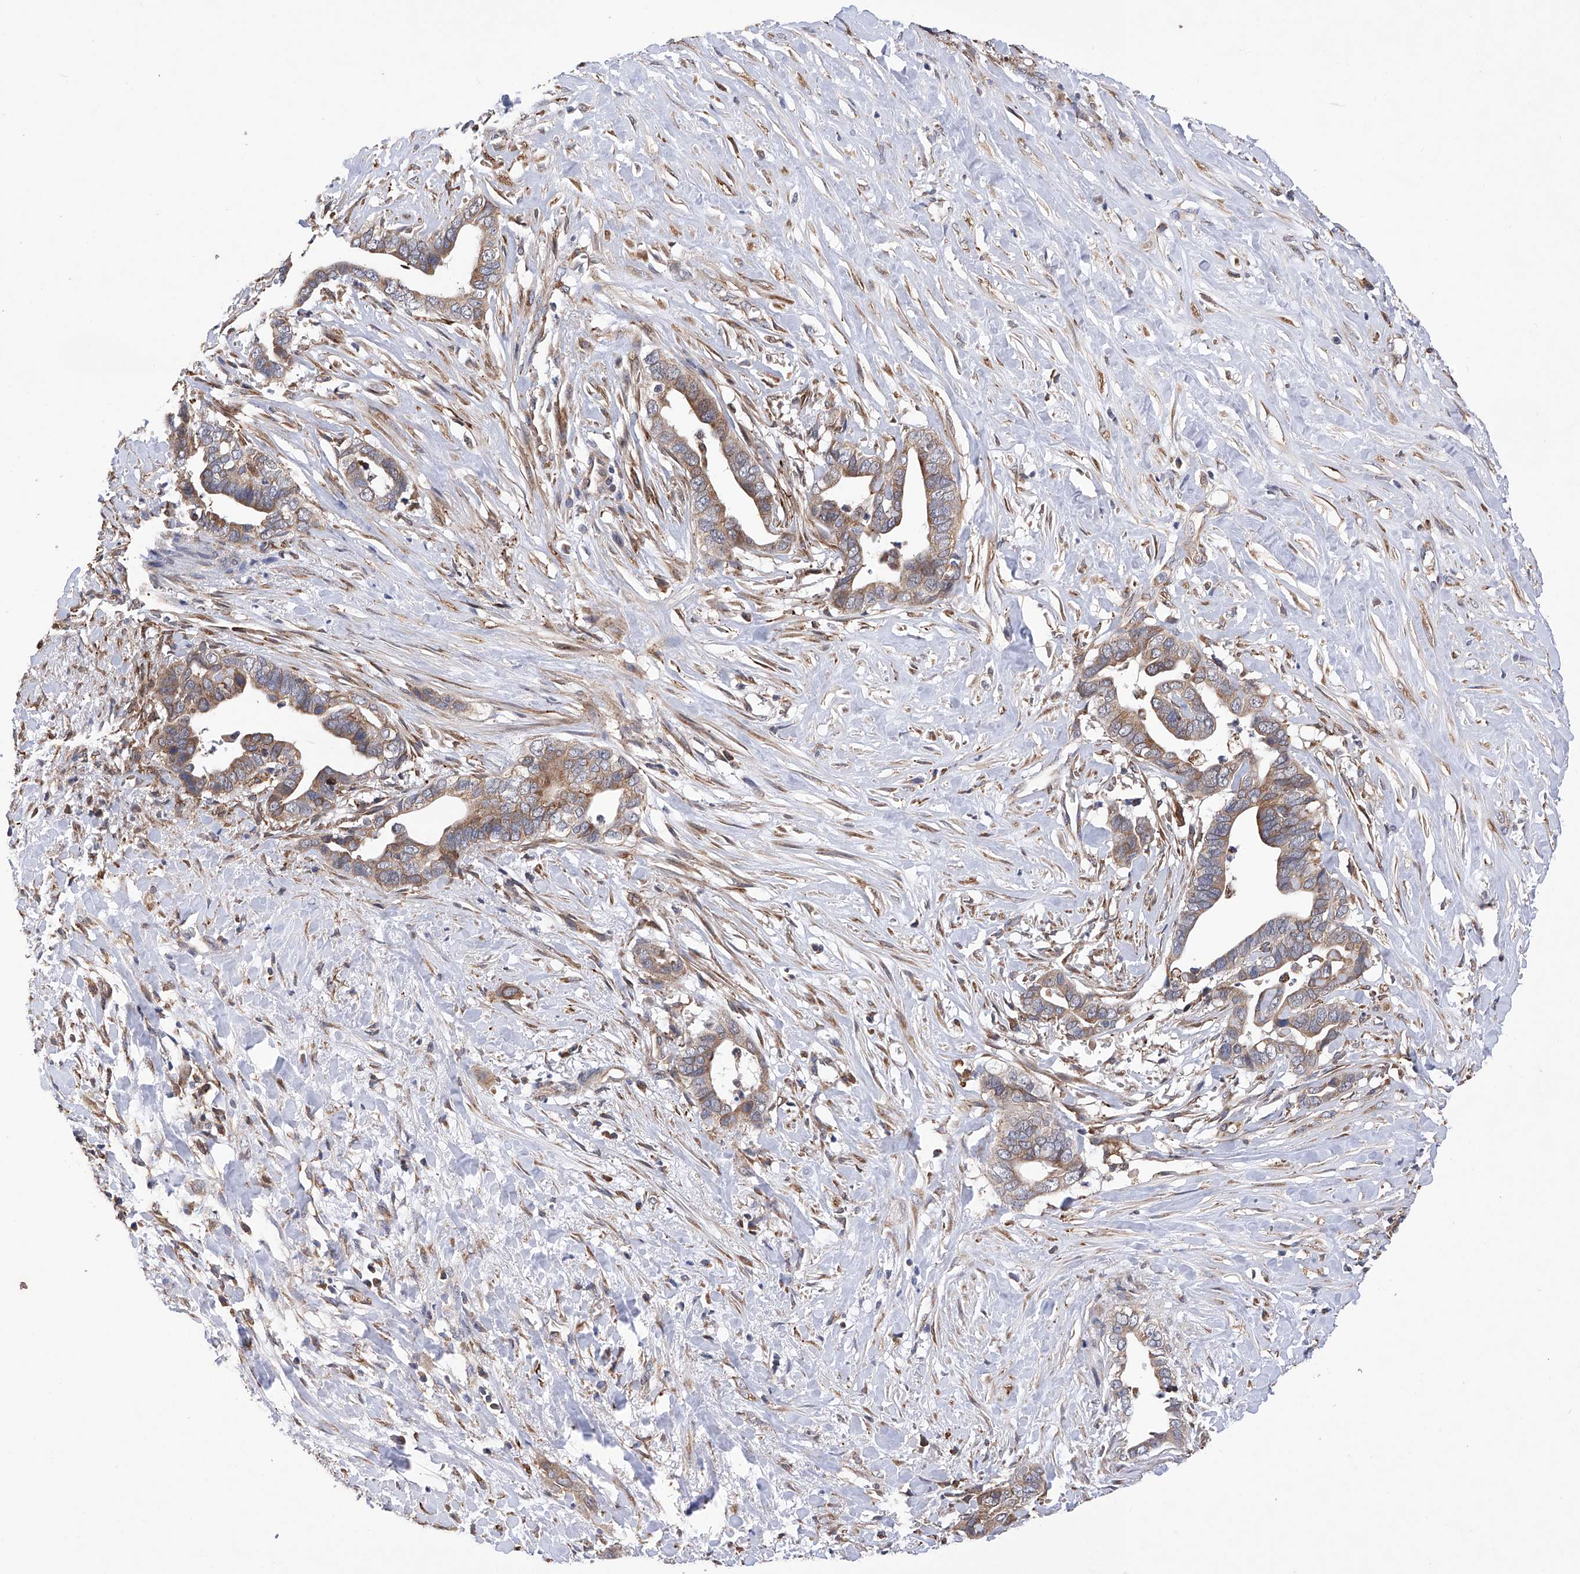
{"staining": {"intensity": "weak", "quantity": ">75%", "location": "cytoplasmic/membranous"}, "tissue": "liver cancer", "cell_type": "Tumor cells", "image_type": "cancer", "snomed": [{"axis": "morphology", "description": "Cholangiocarcinoma"}, {"axis": "topography", "description": "Liver"}], "caption": "The image reveals staining of liver cancer (cholangiocarcinoma), revealing weak cytoplasmic/membranous protein staining (brown color) within tumor cells.", "gene": "DNAH8", "patient": {"sex": "female", "age": 79}}